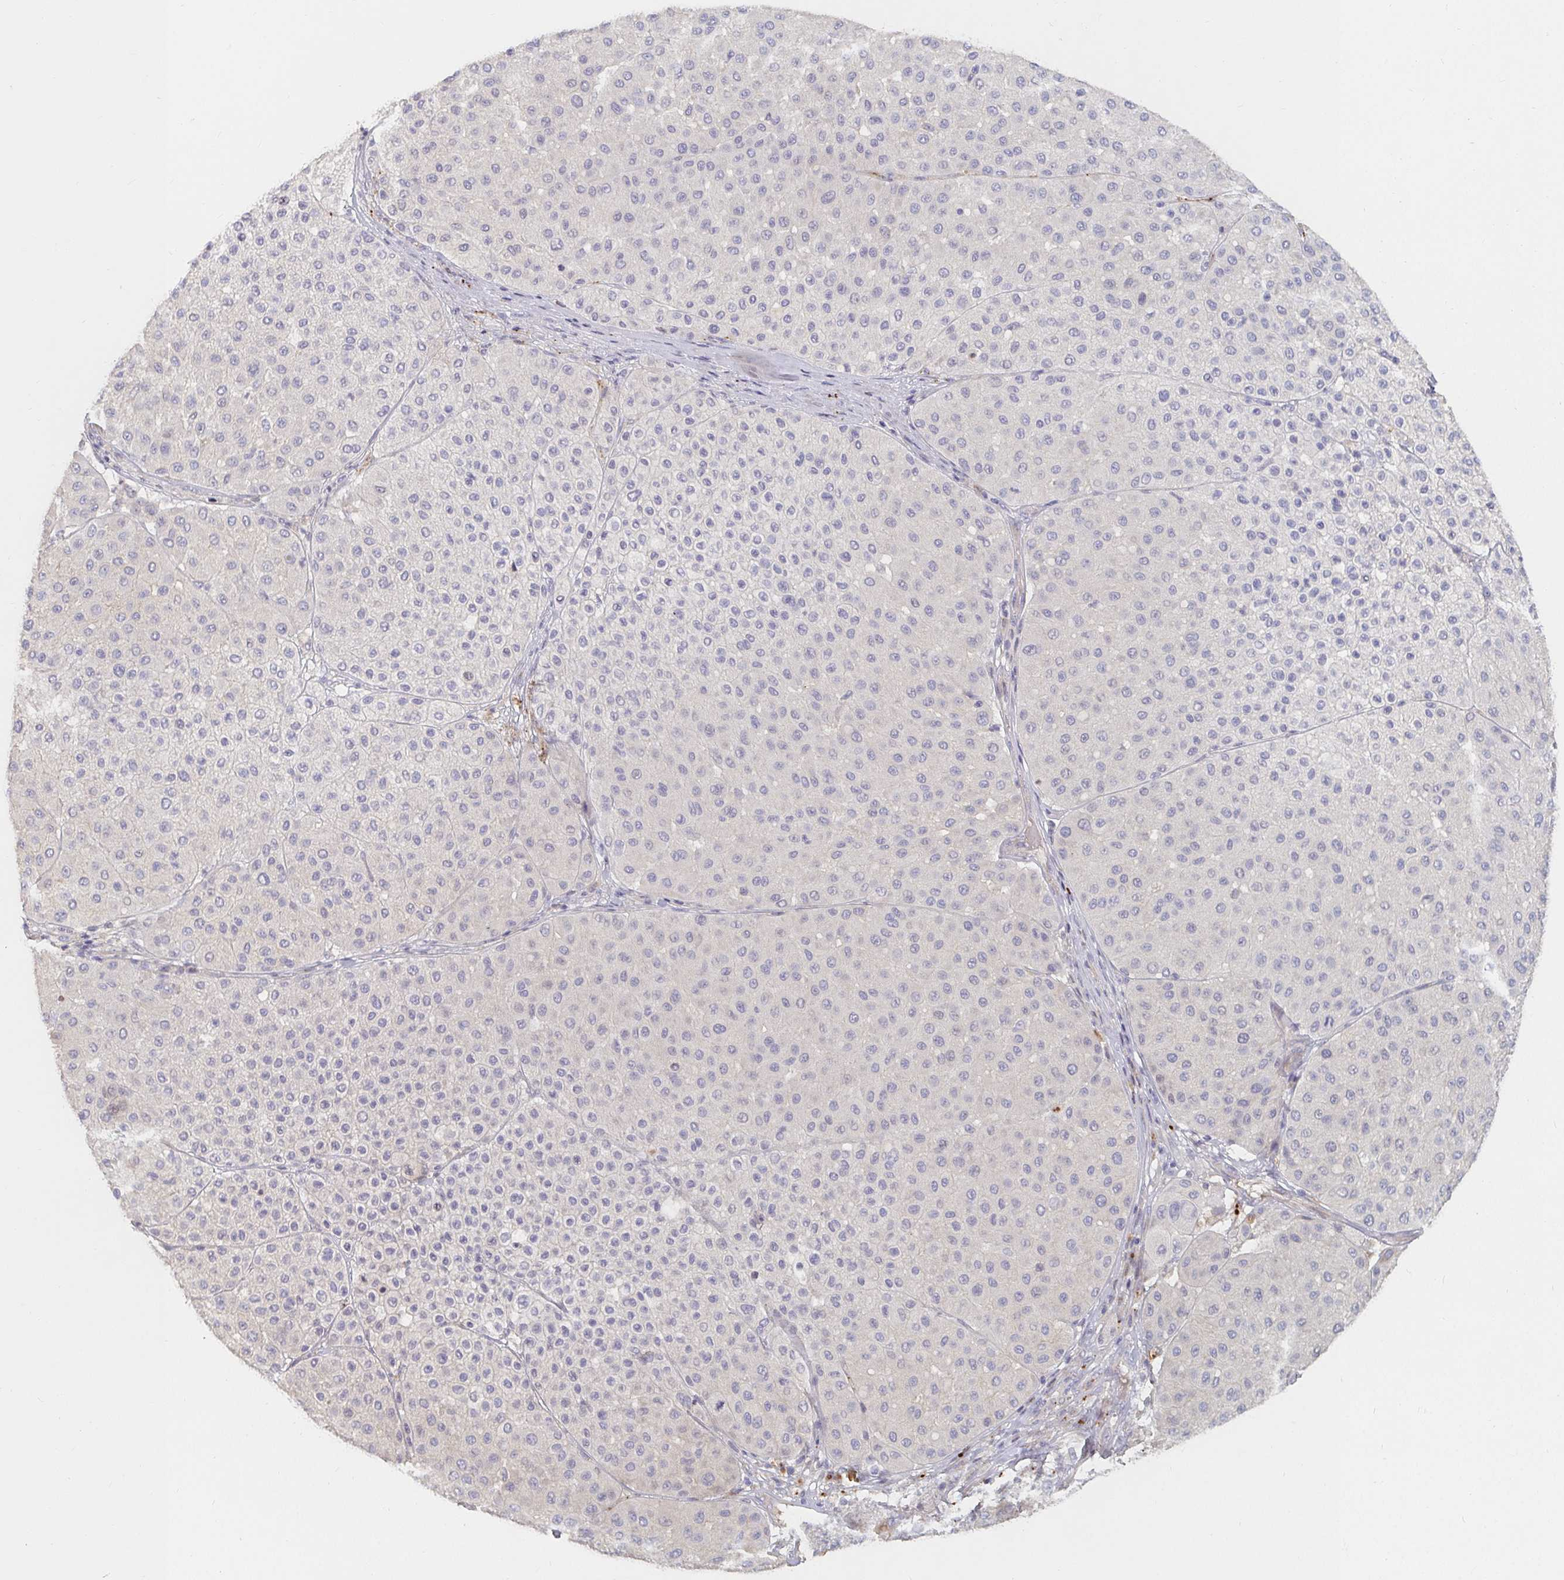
{"staining": {"intensity": "negative", "quantity": "none", "location": "none"}, "tissue": "melanoma", "cell_type": "Tumor cells", "image_type": "cancer", "snomed": [{"axis": "morphology", "description": "Malignant melanoma, Metastatic site"}, {"axis": "topography", "description": "Smooth muscle"}], "caption": "Immunohistochemistry of melanoma demonstrates no staining in tumor cells. (Stains: DAB IHC with hematoxylin counter stain, Microscopy: brightfield microscopy at high magnification).", "gene": "NME9", "patient": {"sex": "male", "age": 41}}